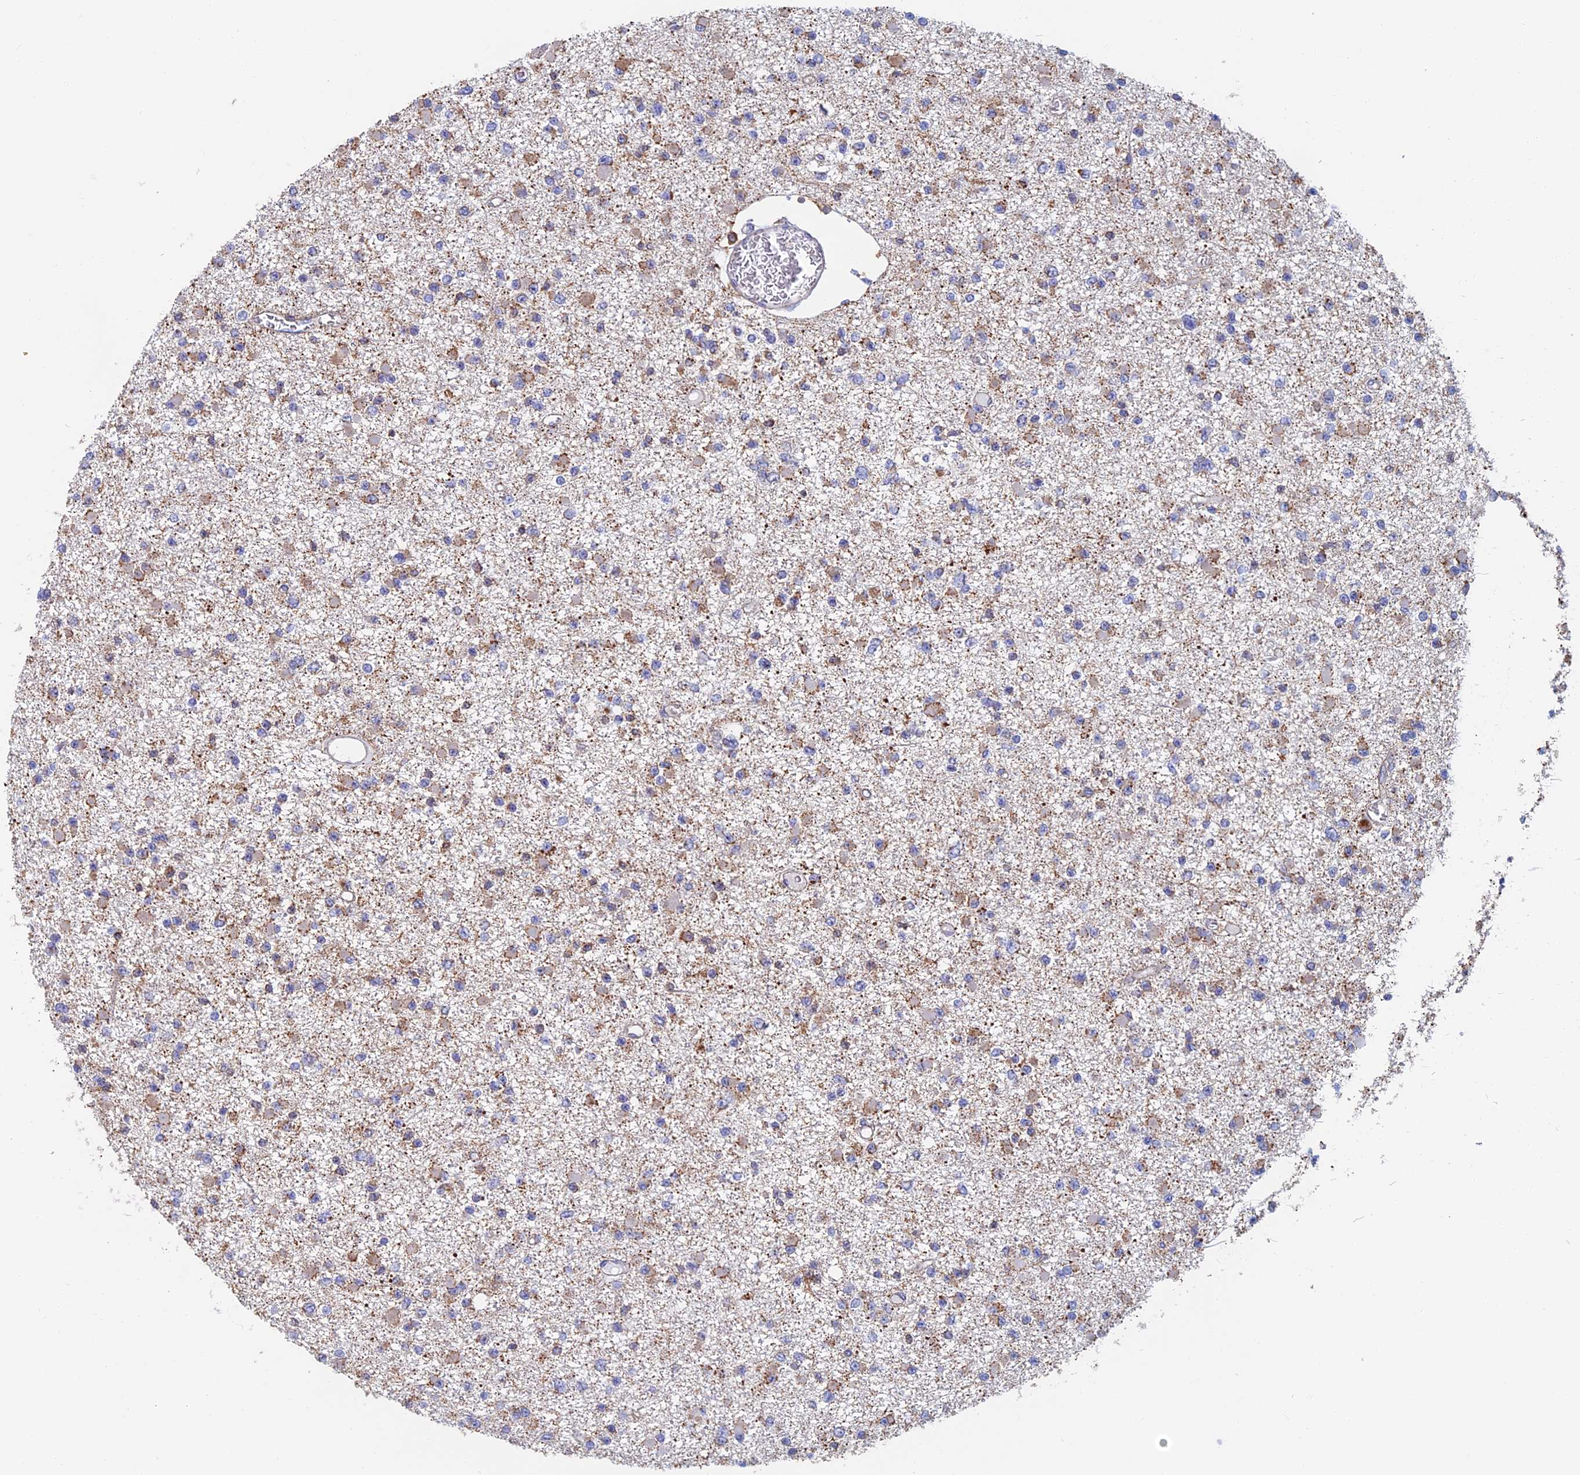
{"staining": {"intensity": "weak", "quantity": "25%-75%", "location": "cytoplasmic/membranous"}, "tissue": "glioma", "cell_type": "Tumor cells", "image_type": "cancer", "snomed": [{"axis": "morphology", "description": "Glioma, malignant, Low grade"}, {"axis": "topography", "description": "Brain"}], "caption": "DAB (3,3'-diaminobenzidine) immunohistochemical staining of low-grade glioma (malignant) demonstrates weak cytoplasmic/membranous protein staining in about 25%-75% of tumor cells. (Brightfield microscopy of DAB IHC at high magnification).", "gene": "HSD17B8", "patient": {"sex": "female", "age": 22}}